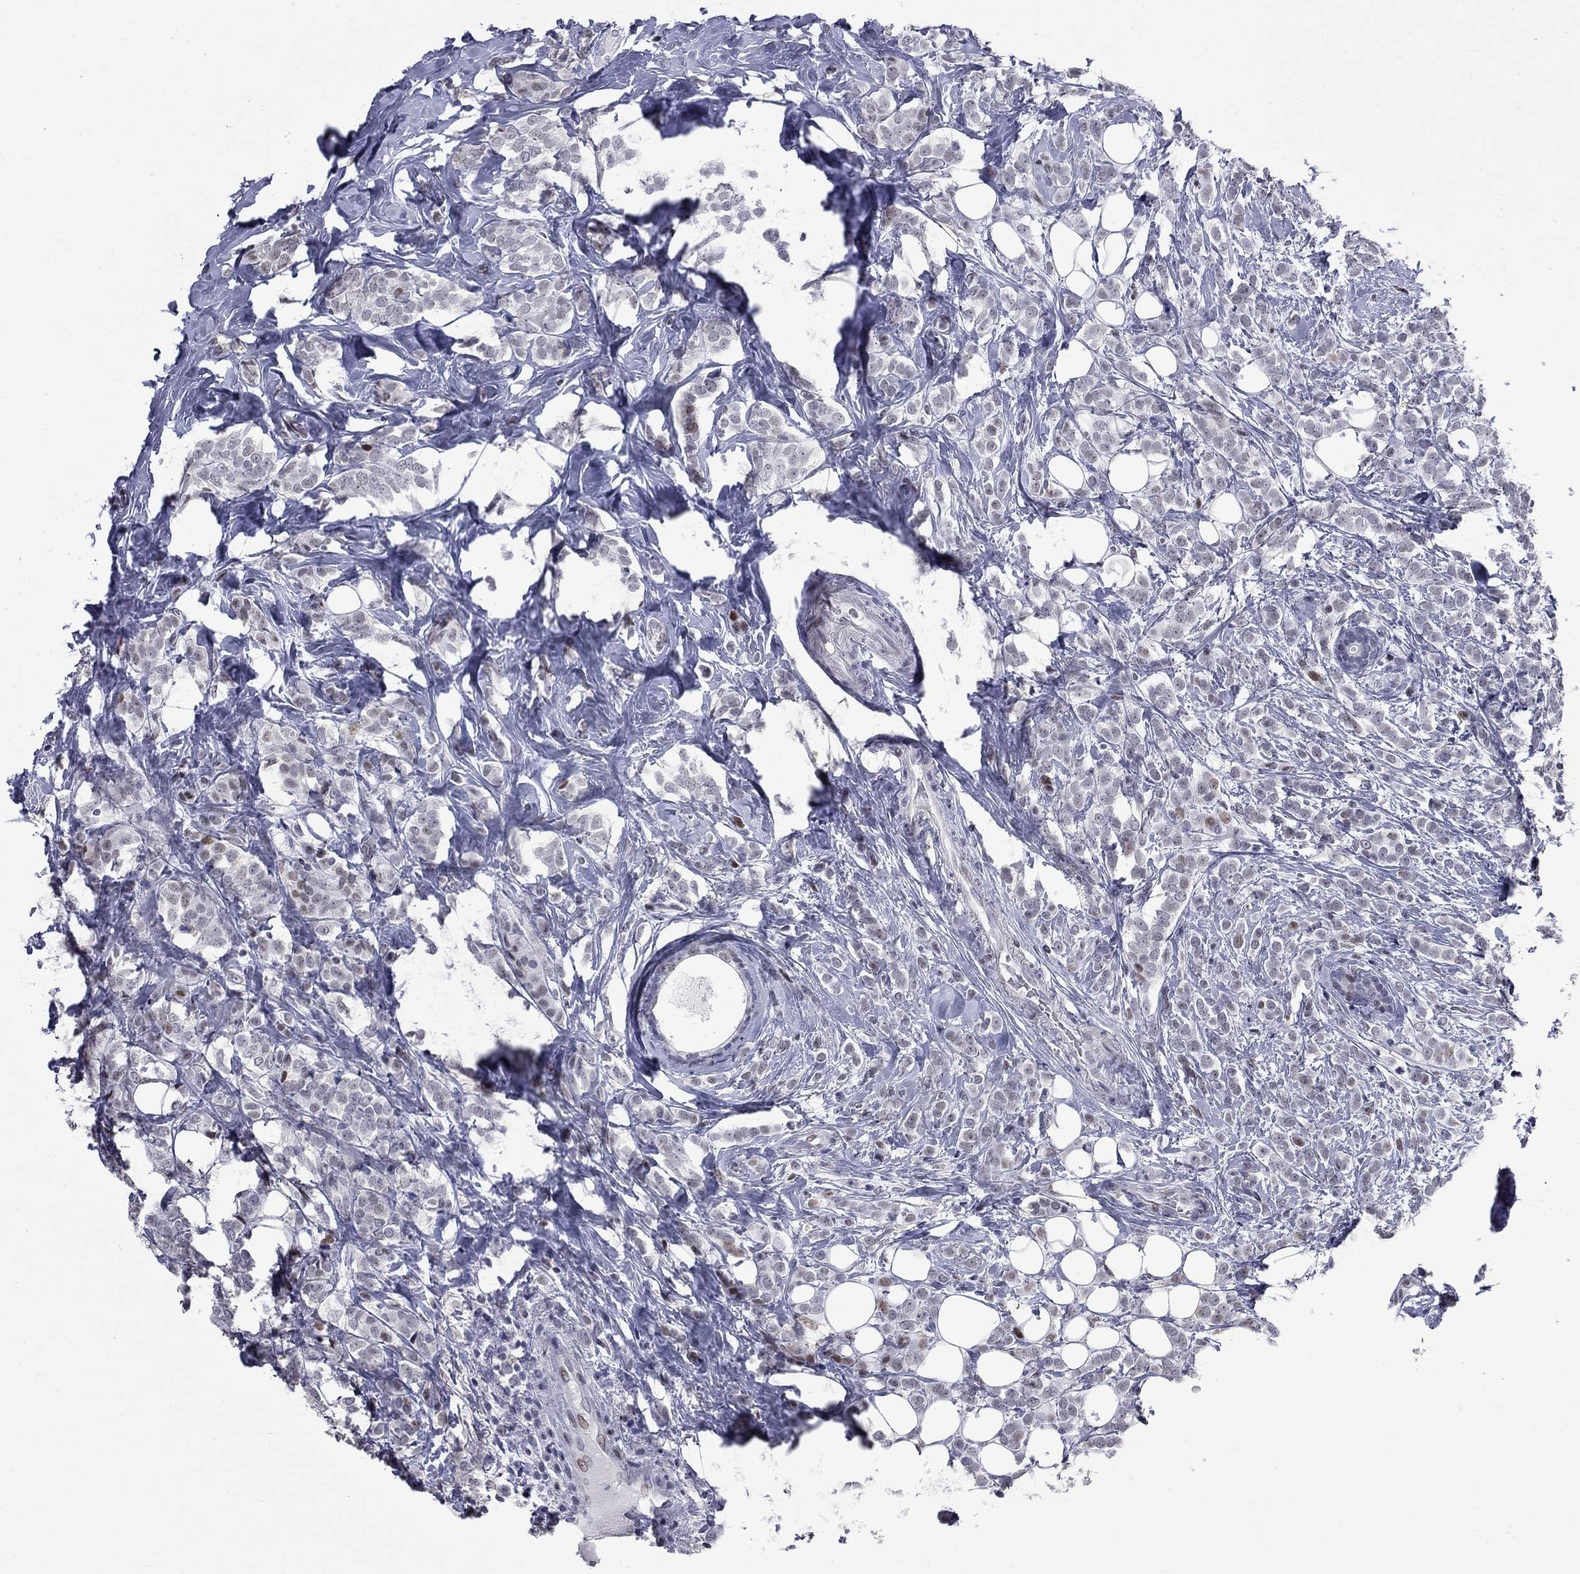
{"staining": {"intensity": "moderate", "quantity": "<25%", "location": "nuclear"}, "tissue": "breast cancer", "cell_type": "Tumor cells", "image_type": "cancer", "snomed": [{"axis": "morphology", "description": "Lobular carcinoma"}, {"axis": "topography", "description": "Breast"}], "caption": "DAB immunohistochemical staining of breast cancer (lobular carcinoma) reveals moderate nuclear protein expression in about <25% of tumor cells.", "gene": "ZNF154", "patient": {"sex": "female", "age": 49}}